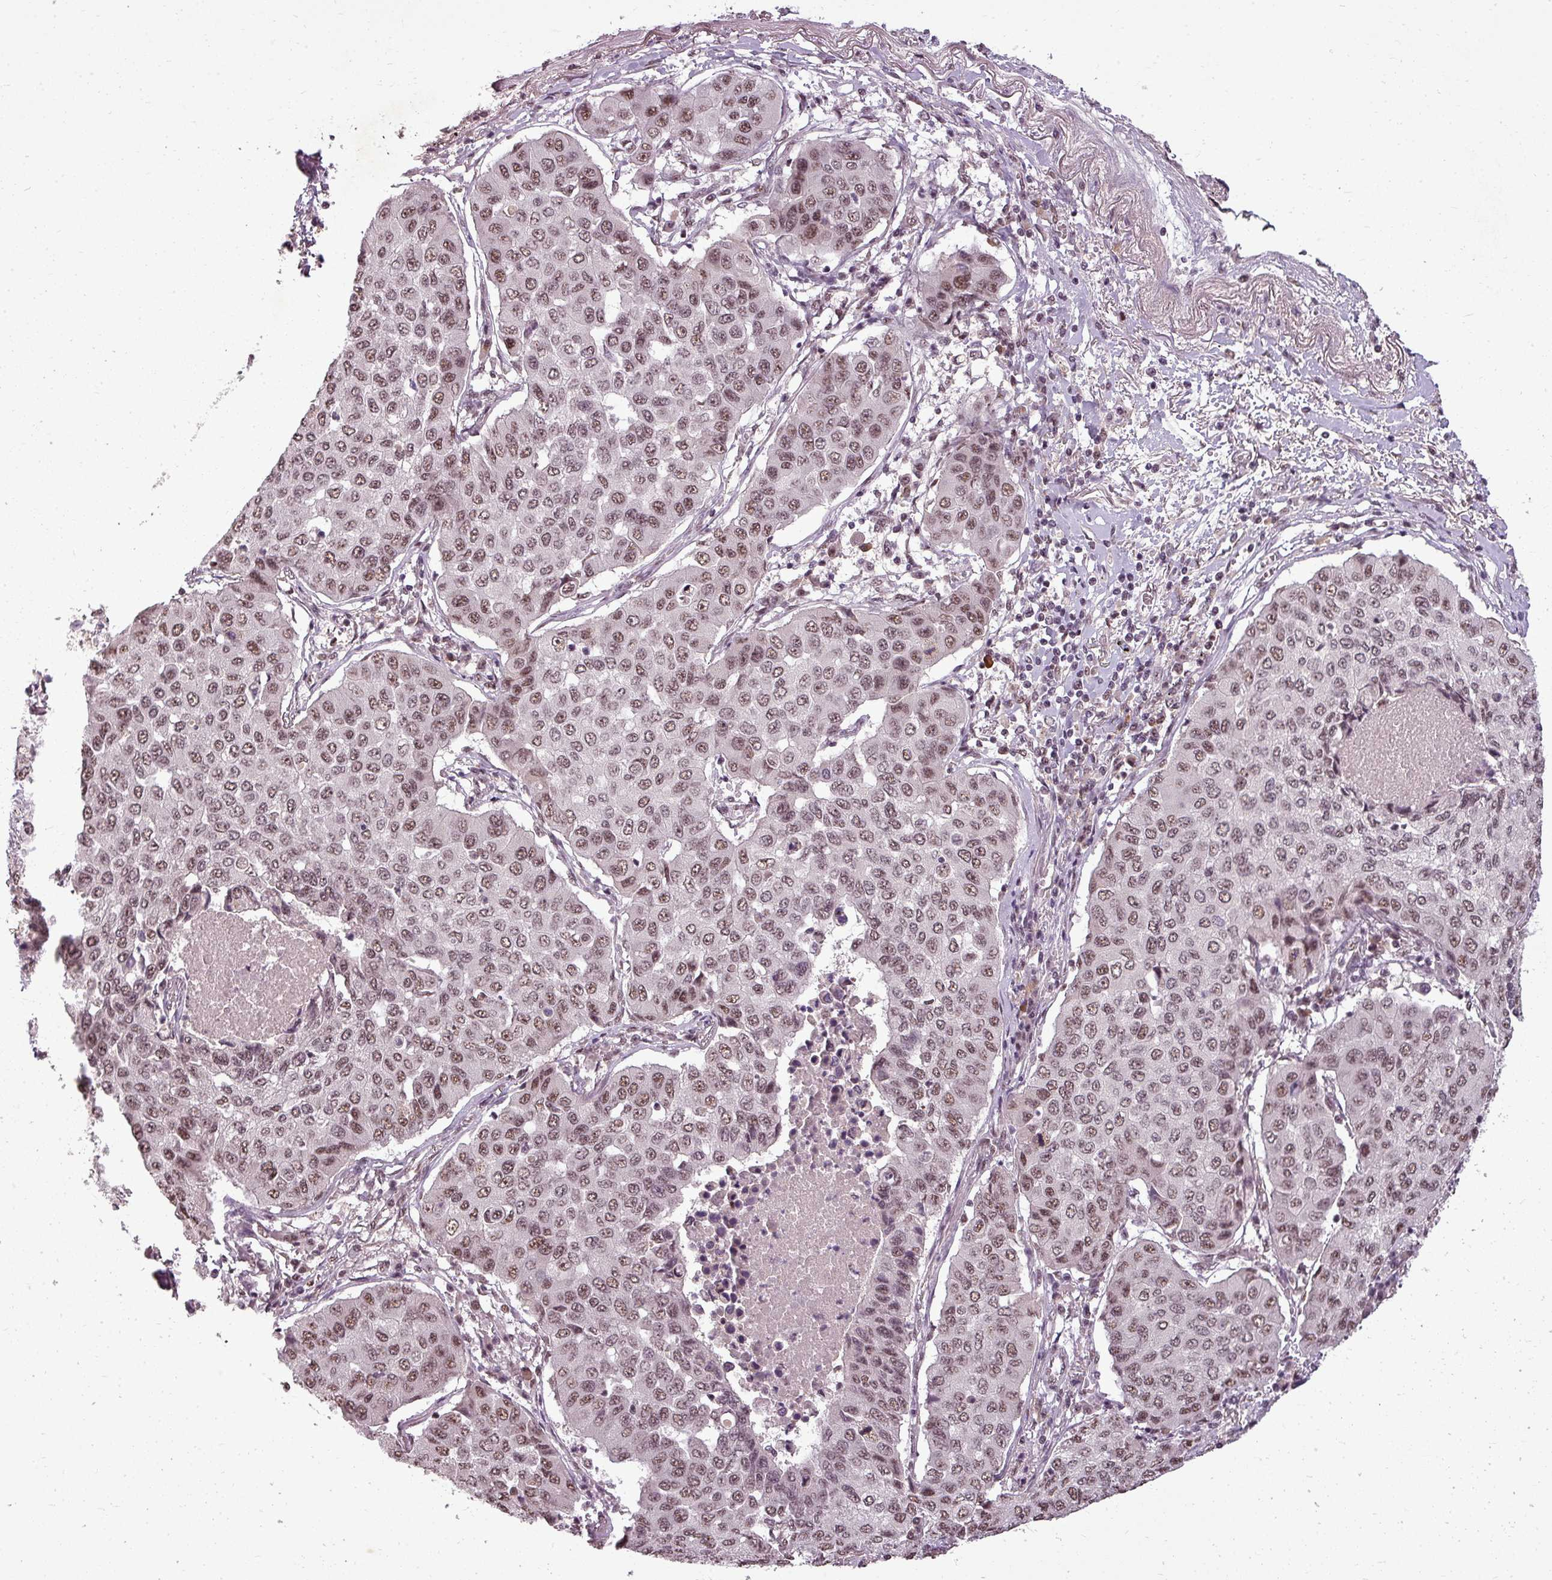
{"staining": {"intensity": "moderate", "quantity": ">75%", "location": "nuclear"}, "tissue": "lung cancer", "cell_type": "Tumor cells", "image_type": "cancer", "snomed": [{"axis": "morphology", "description": "Squamous cell carcinoma, NOS"}, {"axis": "topography", "description": "Lung"}], "caption": "Tumor cells exhibit medium levels of moderate nuclear staining in about >75% of cells in human squamous cell carcinoma (lung). (DAB IHC with brightfield microscopy, high magnification).", "gene": "BCAS3", "patient": {"sex": "male", "age": 74}}